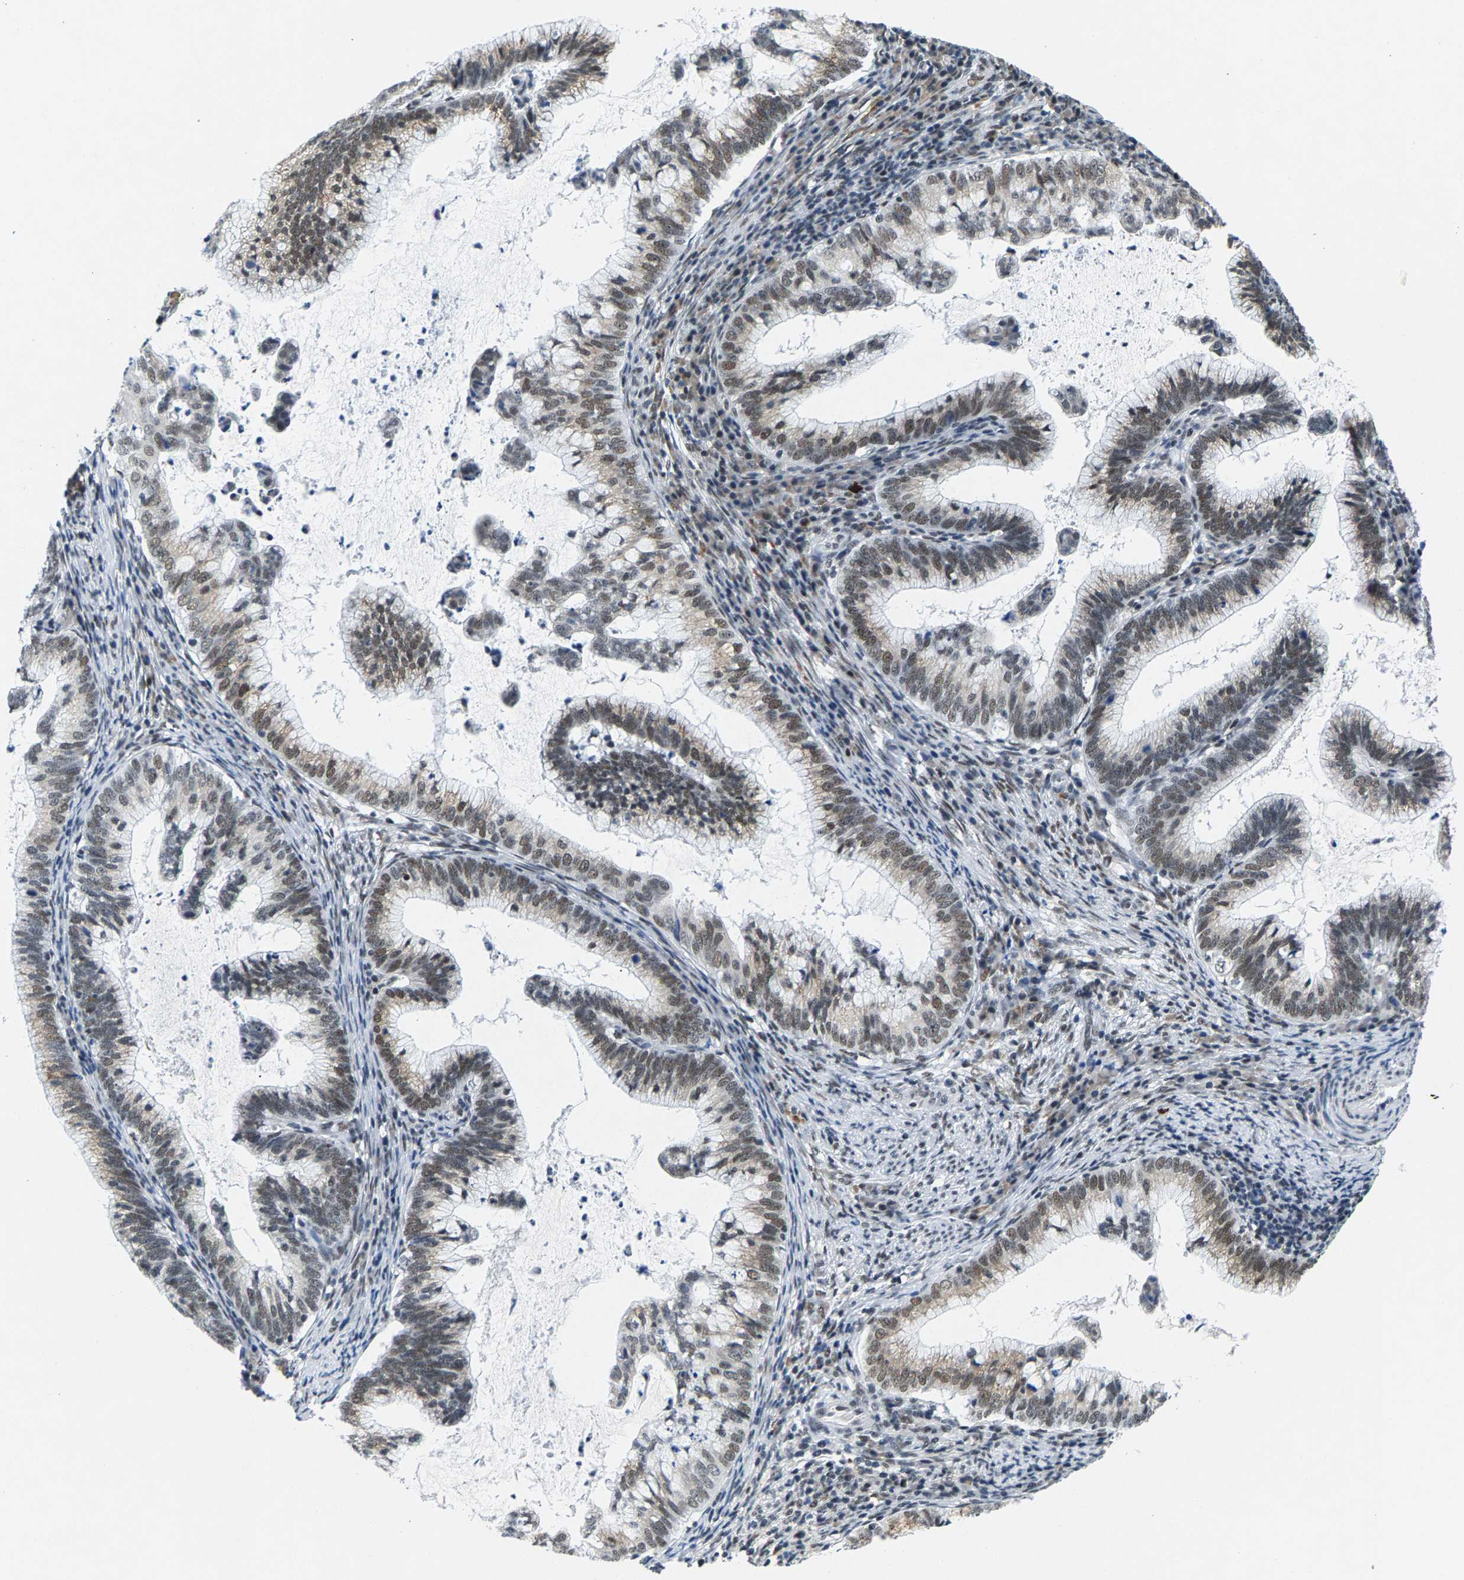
{"staining": {"intensity": "weak", "quantity": "25%-75%", "location": "cytoplasmic/membranous,nuclear"}, "tissue": "cervical cancer", "cell_type": "Tumor cells", "image_type": "cancer", "snomed": [{"axis": "morphology", "description": "Adenocarcinoma, NOS"}, {"axis": "topography", "description": "Cervix"}], "caption": "Protein staining displays weak cytoplasmic/membranous and nuclear positivity in about 25%-75% of tumor cells in cervical adenocarcinoma.", "gene": "ATF2", "patient": {"sex": "female", "age": 36}}